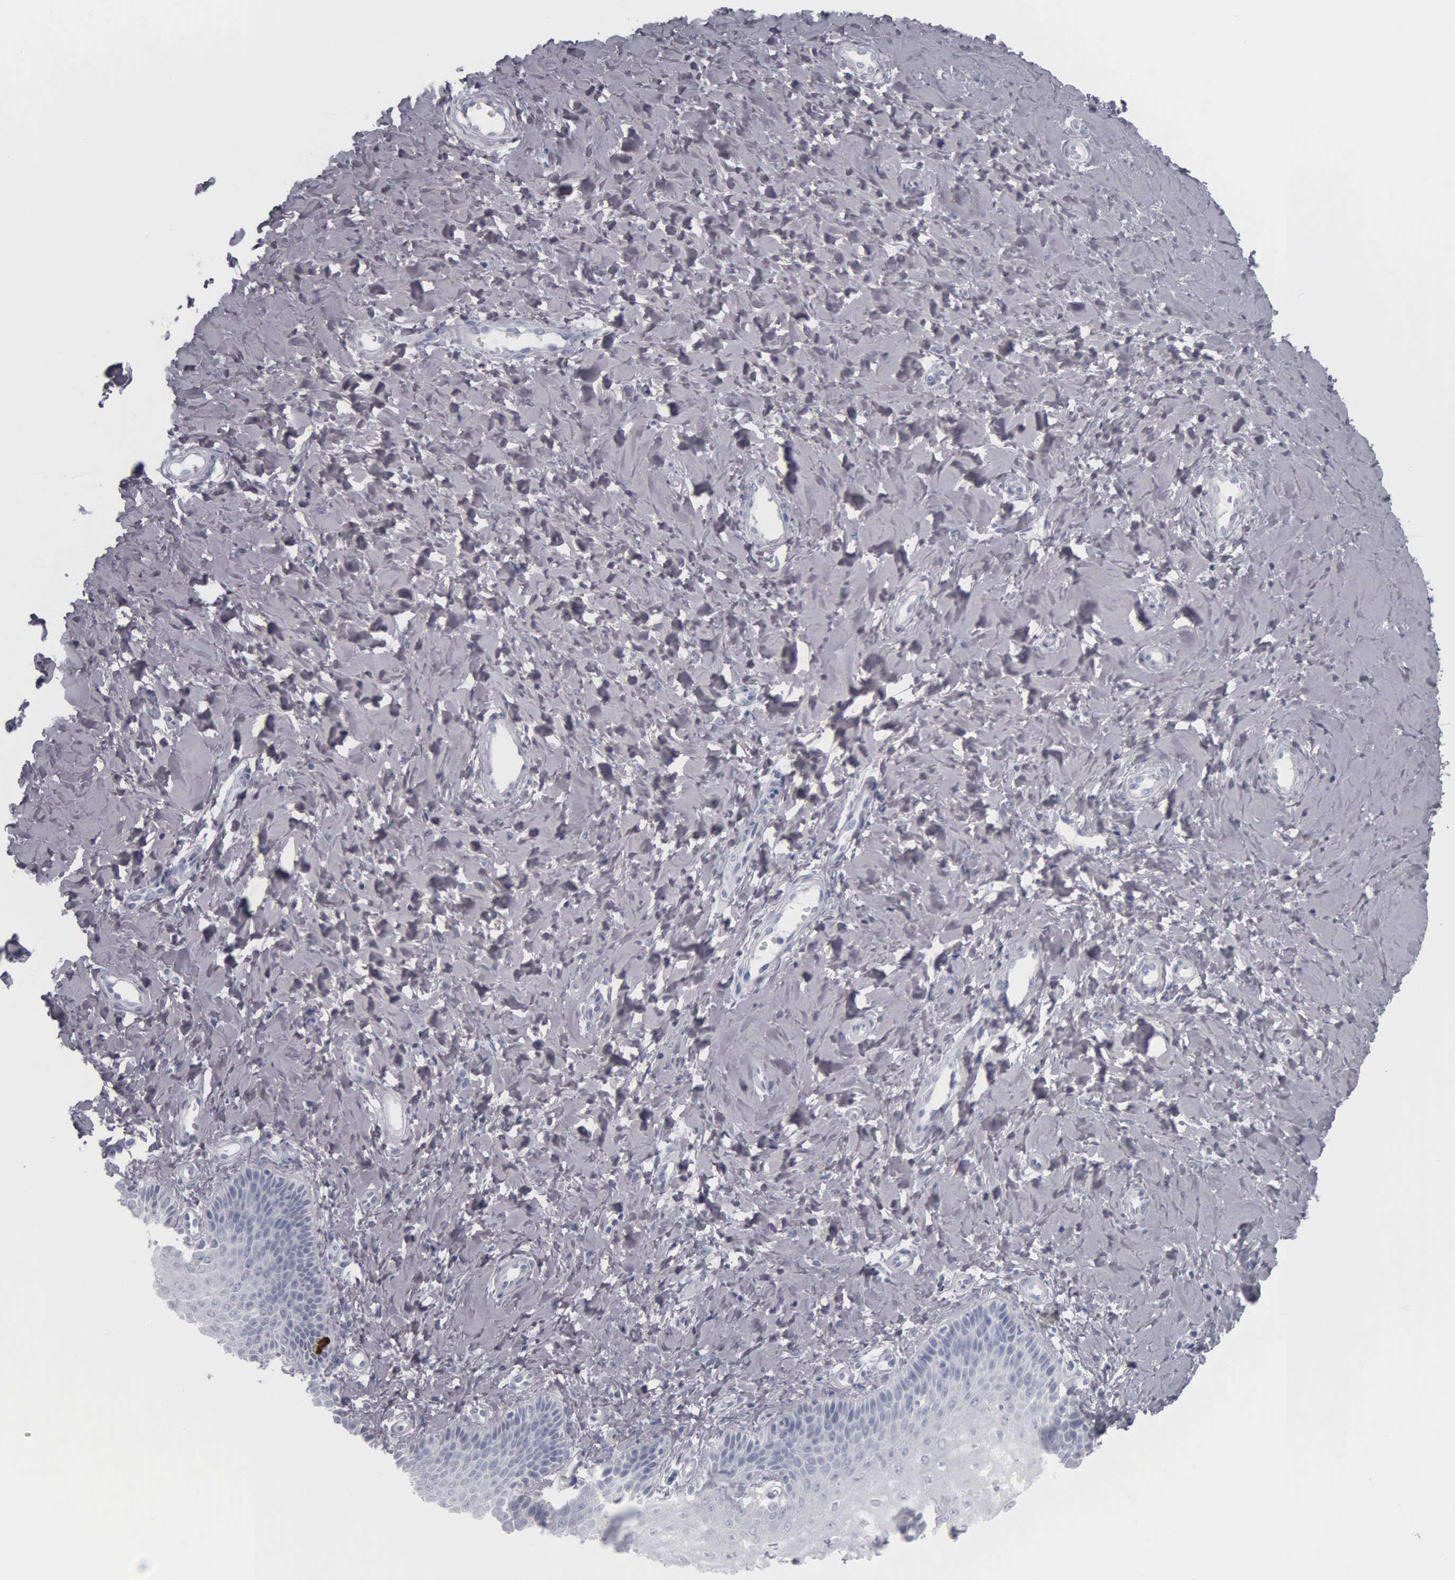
{"staining": {"intensity": "negative", "quantity": "none", "location": "none"}, "tissue": "vagina", "cell_type": "Squamous epithelial cells", "image_type": "normal", "snomed": [{"axis": "morphology", "description": "Normal tissue, NOS"}, {"axis": "topography", "description": "Vagina"}], "caption": "Unremarkable vagina was stained to show a protein in brown. There is no significant expression in squamous epithelial cells.", "gene": "KRT20", "patient": {"sex": "female", "age": 68}}